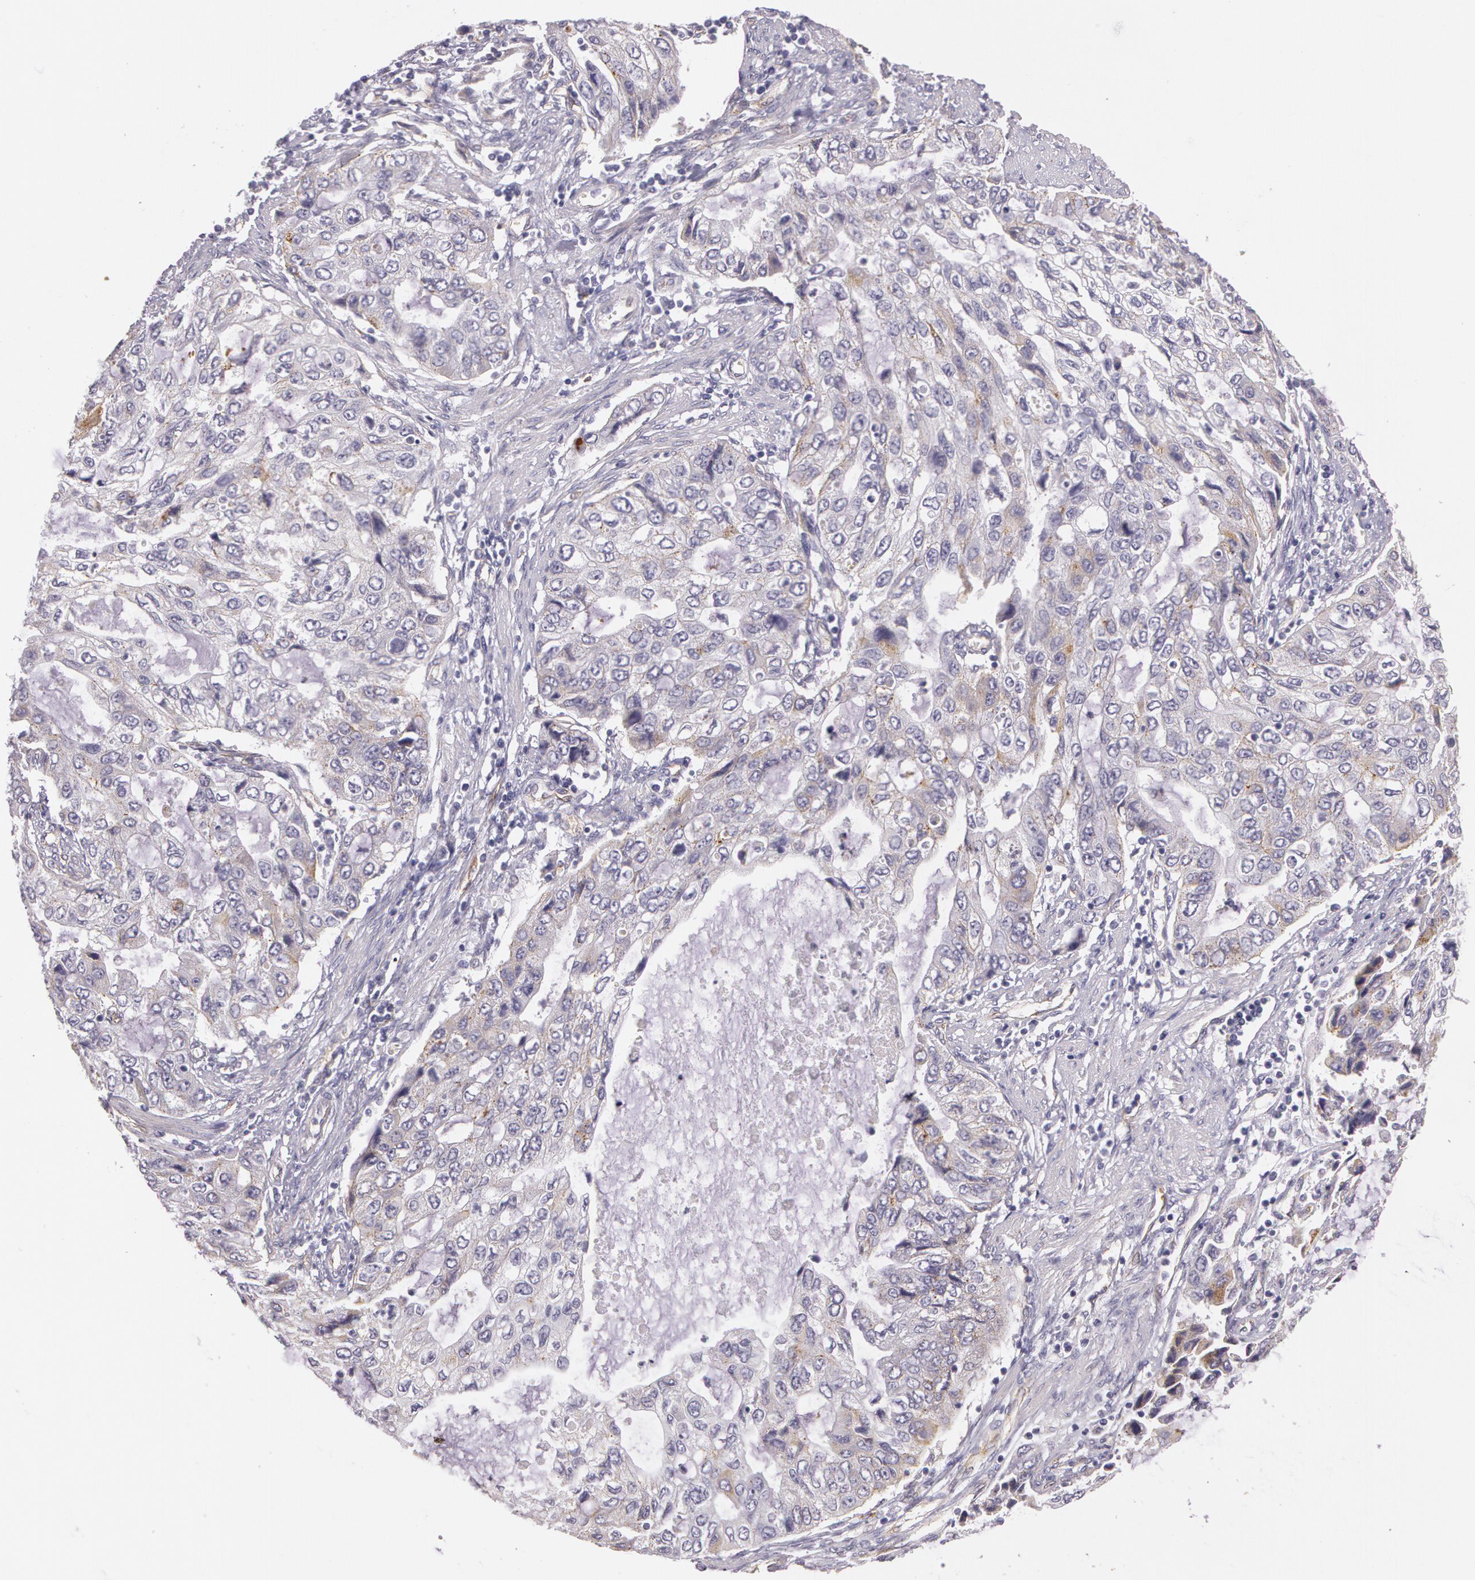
{"staining": {"intensity": "weak", "quantity": "25%-75%", "location": "cytoplasmic/membranous"}, "tissue": "stomach cancer", "cell_type": "Tumor cells", "image_type": "cancer", "snomed": [{"axis": "morphology", "description": "Adenocarcinoma, NOS"}, {"axis": "topography", "description": "Stomach, upper"}], "caption": "IHC of human adenocarcinoma (stomach) reveals low levels of weak cytoplasmic/membranous staining in about 25%-75% of tumor cells. Using DAB (brown) and hematoxylin (blue) stains, captured at high magnification using brightfield microscopy.", "gene": "APP", "patient": {"sex": "female", "age": 52}}